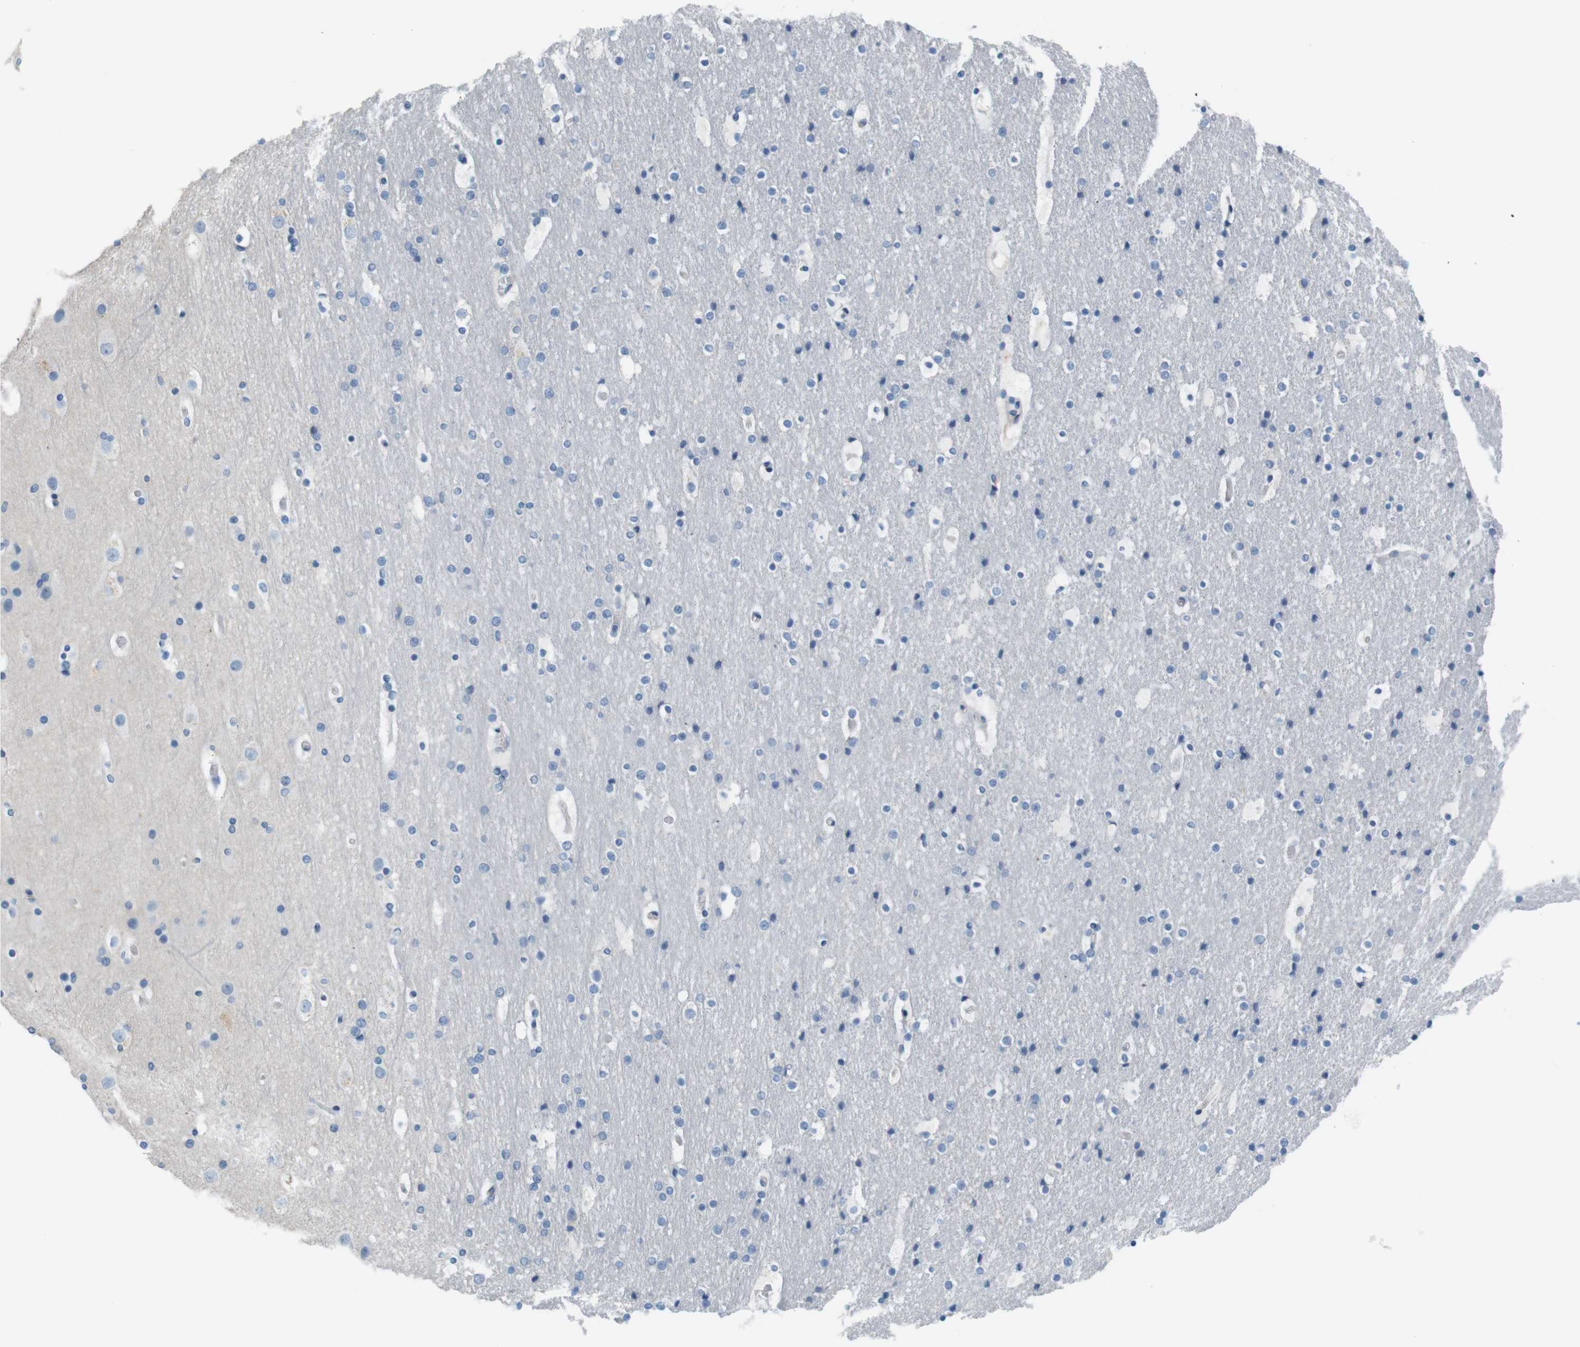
{"staining": {"intensity": "negative", "quantity": "none", "location": "none"}, "tissue": "cerebral cortex", "cell_type": "Endothelial cells", "image_type": "normal", "snomed": [{"axis": "morphology", "description": "Normal tissue, NOS"}, {"axis": "topography", "description": "Cerebral cortex"}], "caption": "IHC histopathology image of unremarkable cerebral cortex: cerebral cortex stained with DAB (3,3'-diaminobenzidine) exhibits no significant protein staining in endothelial cells.", "gene": "LRRK2", "patient": {"sex": "male", "age": 57}}